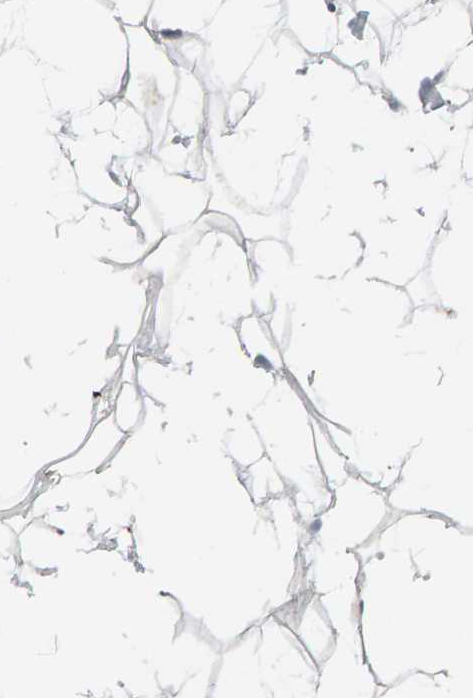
{"staining": {"intensity": "weak", "quantity": "25%-75%", "location": "cytoplasmic/membranous"}, "tissue": "adipose tissue", "cell_type": "Adipocytes", "image_type": "normal", "snomed": [{"axis": "morphology", "description": "Normal tissue, NOS"}, {"axis": "morphology", "description": "Fibrosis, NOS"}, {"axis": "topography", "description": "Breast"}, {"axis": "topography", "description": "Adipose tissue"}], "caption": "Weak cytoplasmic/membranous positivity is present in approximately 25%-75% of adipocytes in unremarkable adipose tissue.", "gene": "IPPK", "patient": {"sex": "female", "age": 39}}